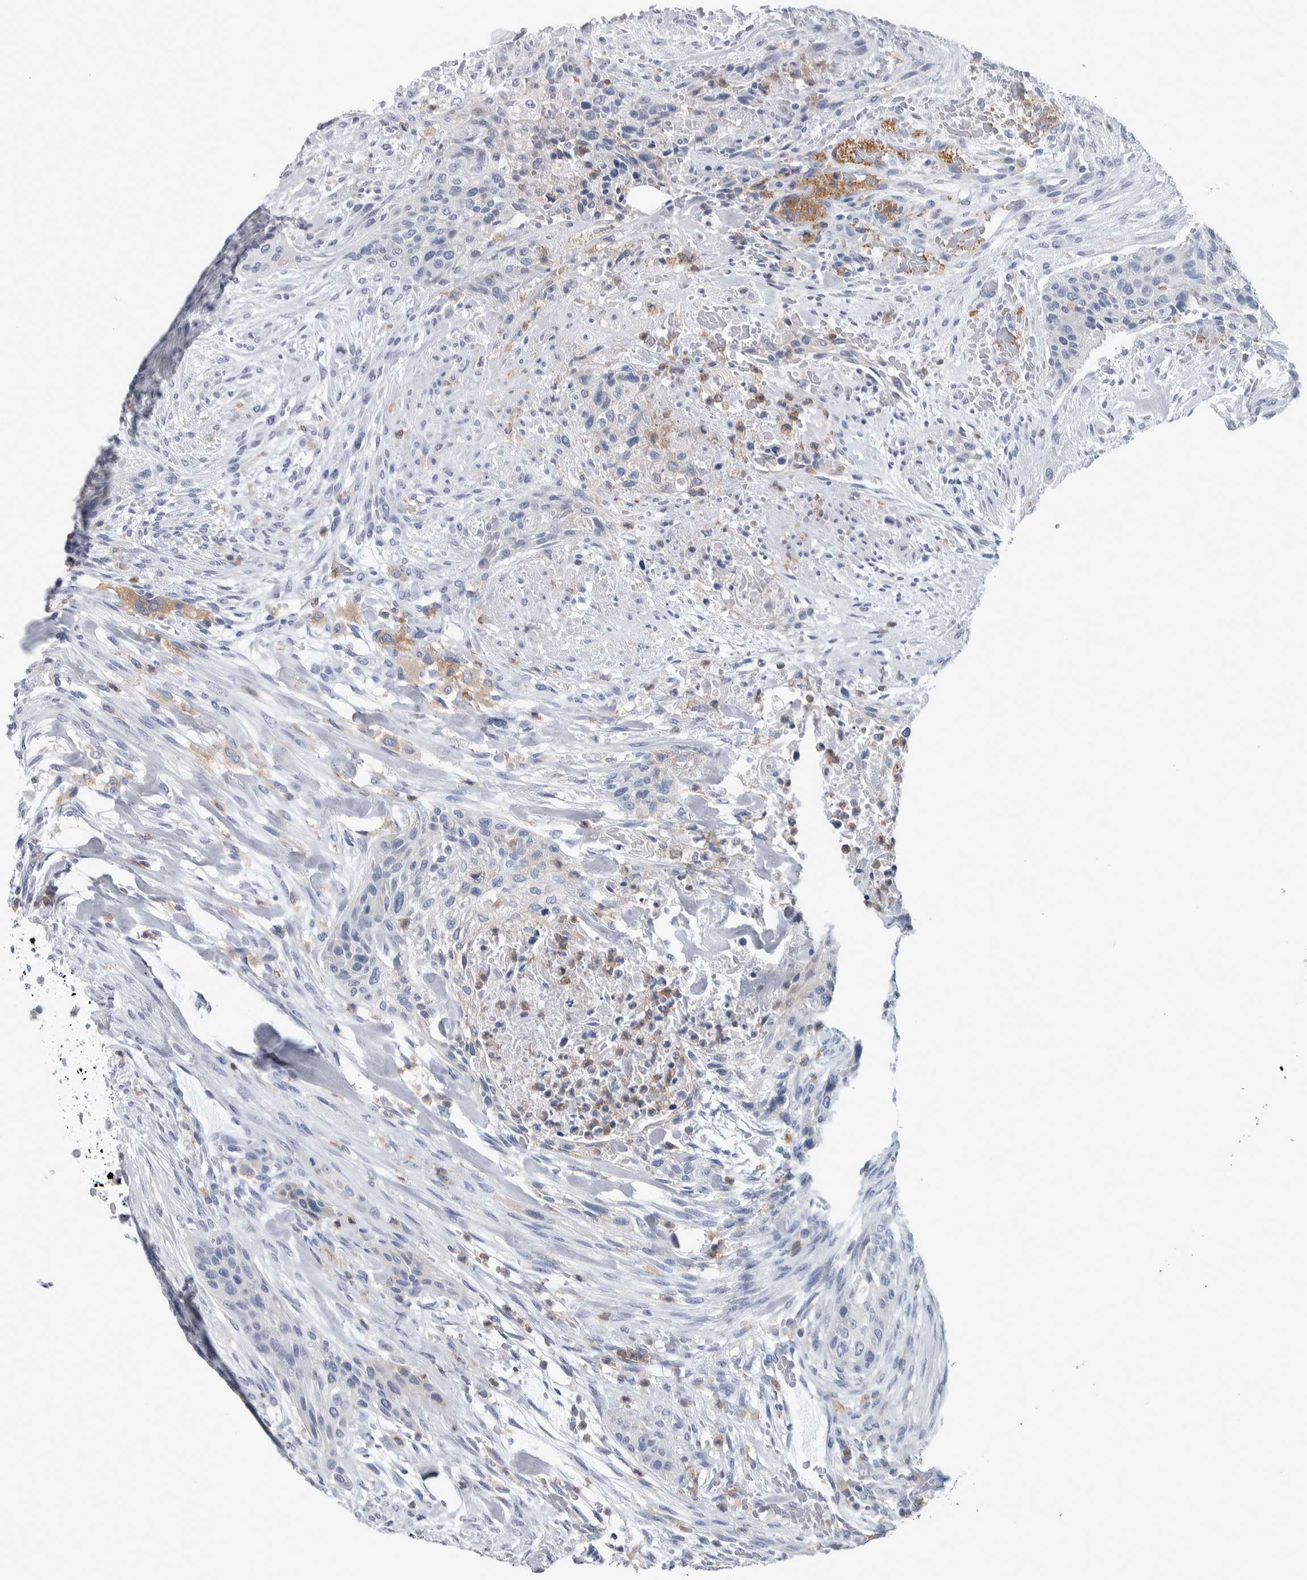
{"staining": {"intensity": "negative", "quantity": "none", "location": "none"}, "tissue": "urothelial cancer", "cell_type": "Tumor cells", "image_type": "cancer", "snomed": [{"axis": "morphology", "description": "Urothelial carcinoma, High grade"}, {"axis": "topography", "description": "Urinary bladder"}], "caption": "This is an immunohistochemistry (IHC) histopathology image of urothelial carcinoma (high-grade). There is no staining in tumor cells.", "gene": "SKAP2", "patient": {"sex": "male", "age": 35}}